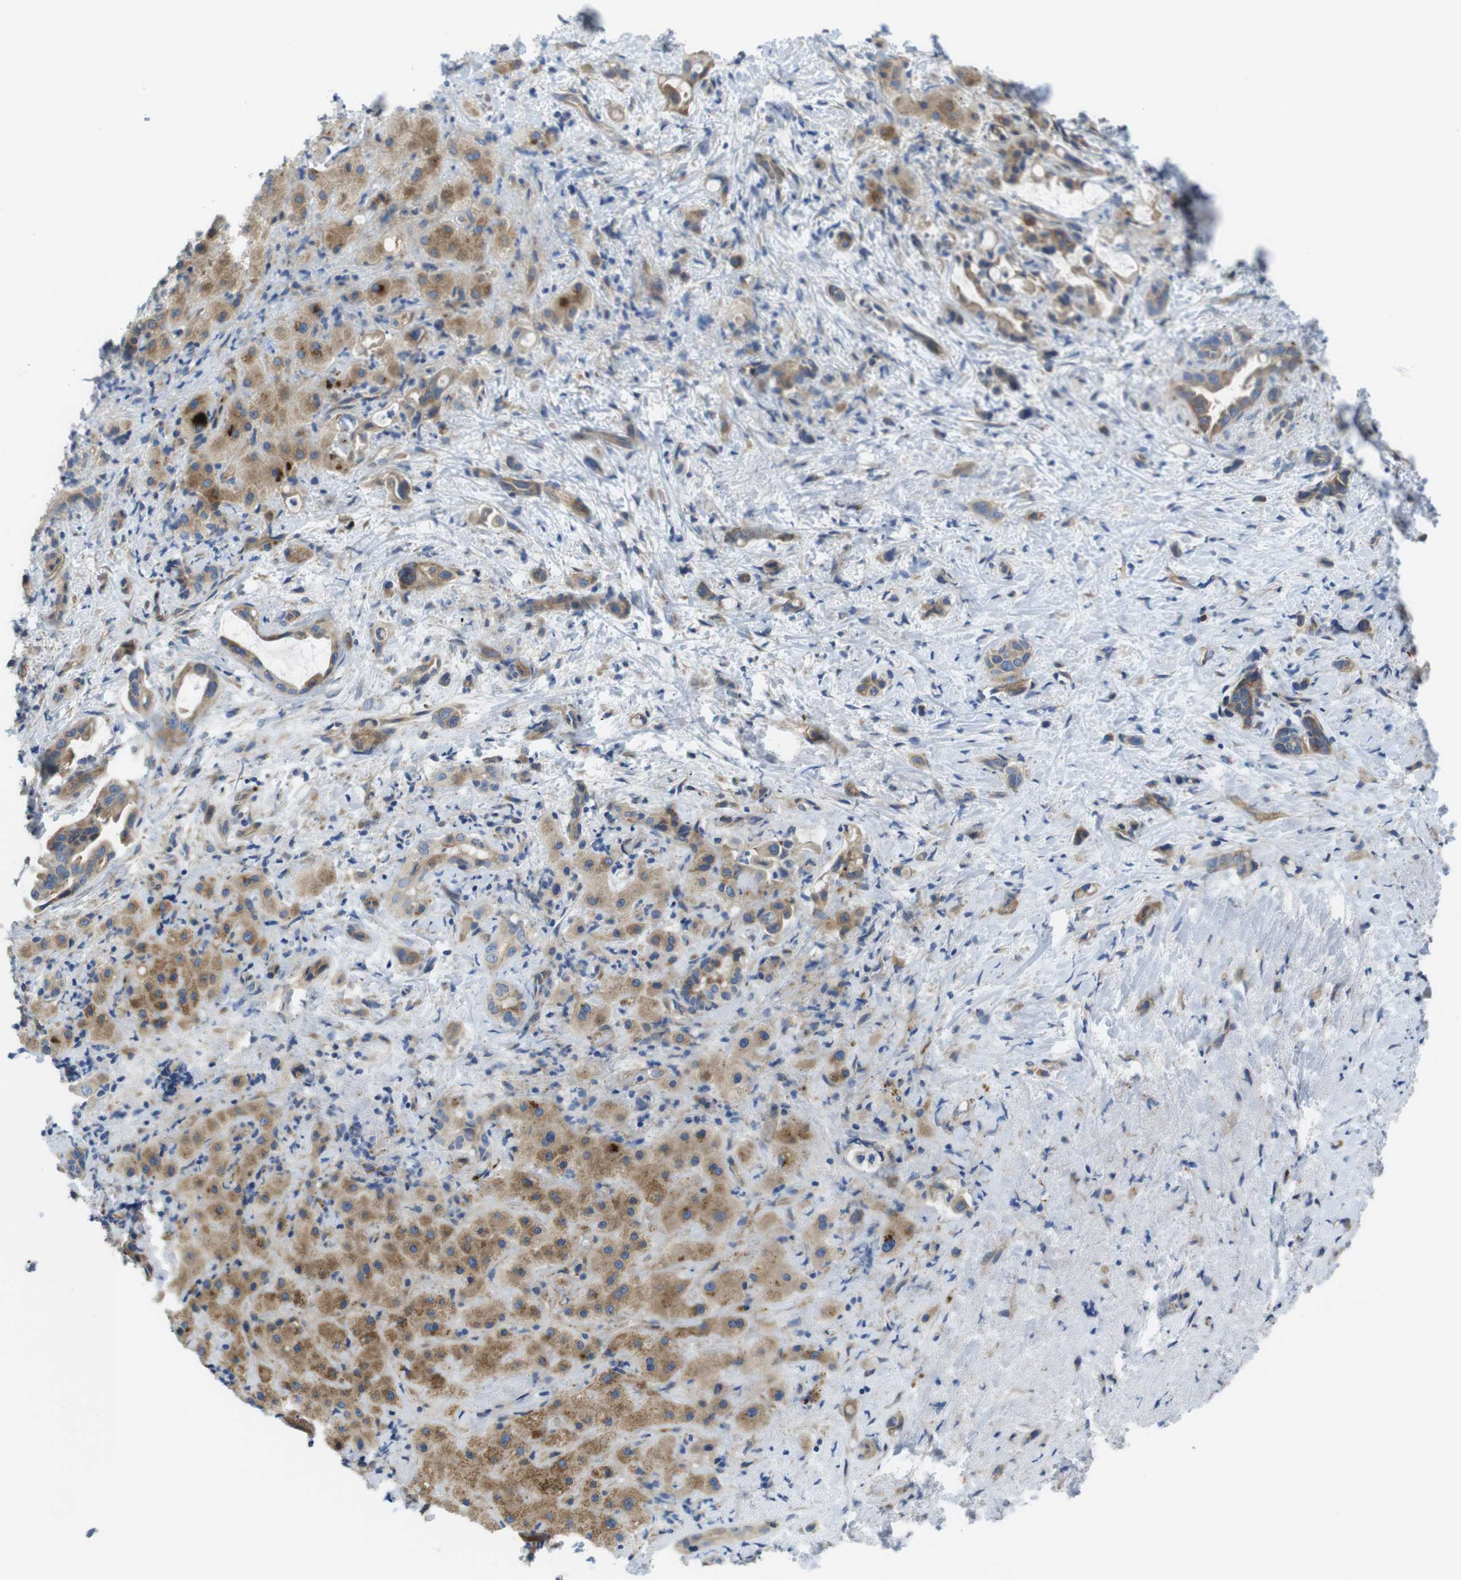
{"staining": {"intensity": "moderate", "quantity": ">75%", "location": "cytoplasmic/membranous"}, "tissue": "liver cancer", "cell_type": "Tumor cells", "image_type": "cancer", "snomed": [{"axis": "morphology", "description": "Cholangiocarcinoma"}, {"axis": "topography", "description": "Liver"}], "caption": "Protein expression analysis of liver cancer shows moderate cytoplasmic/membranous expression in approximately >75% of tumor cells.", "gene": "TMEM234", "patient": {"sex": "female", "age": 65}}